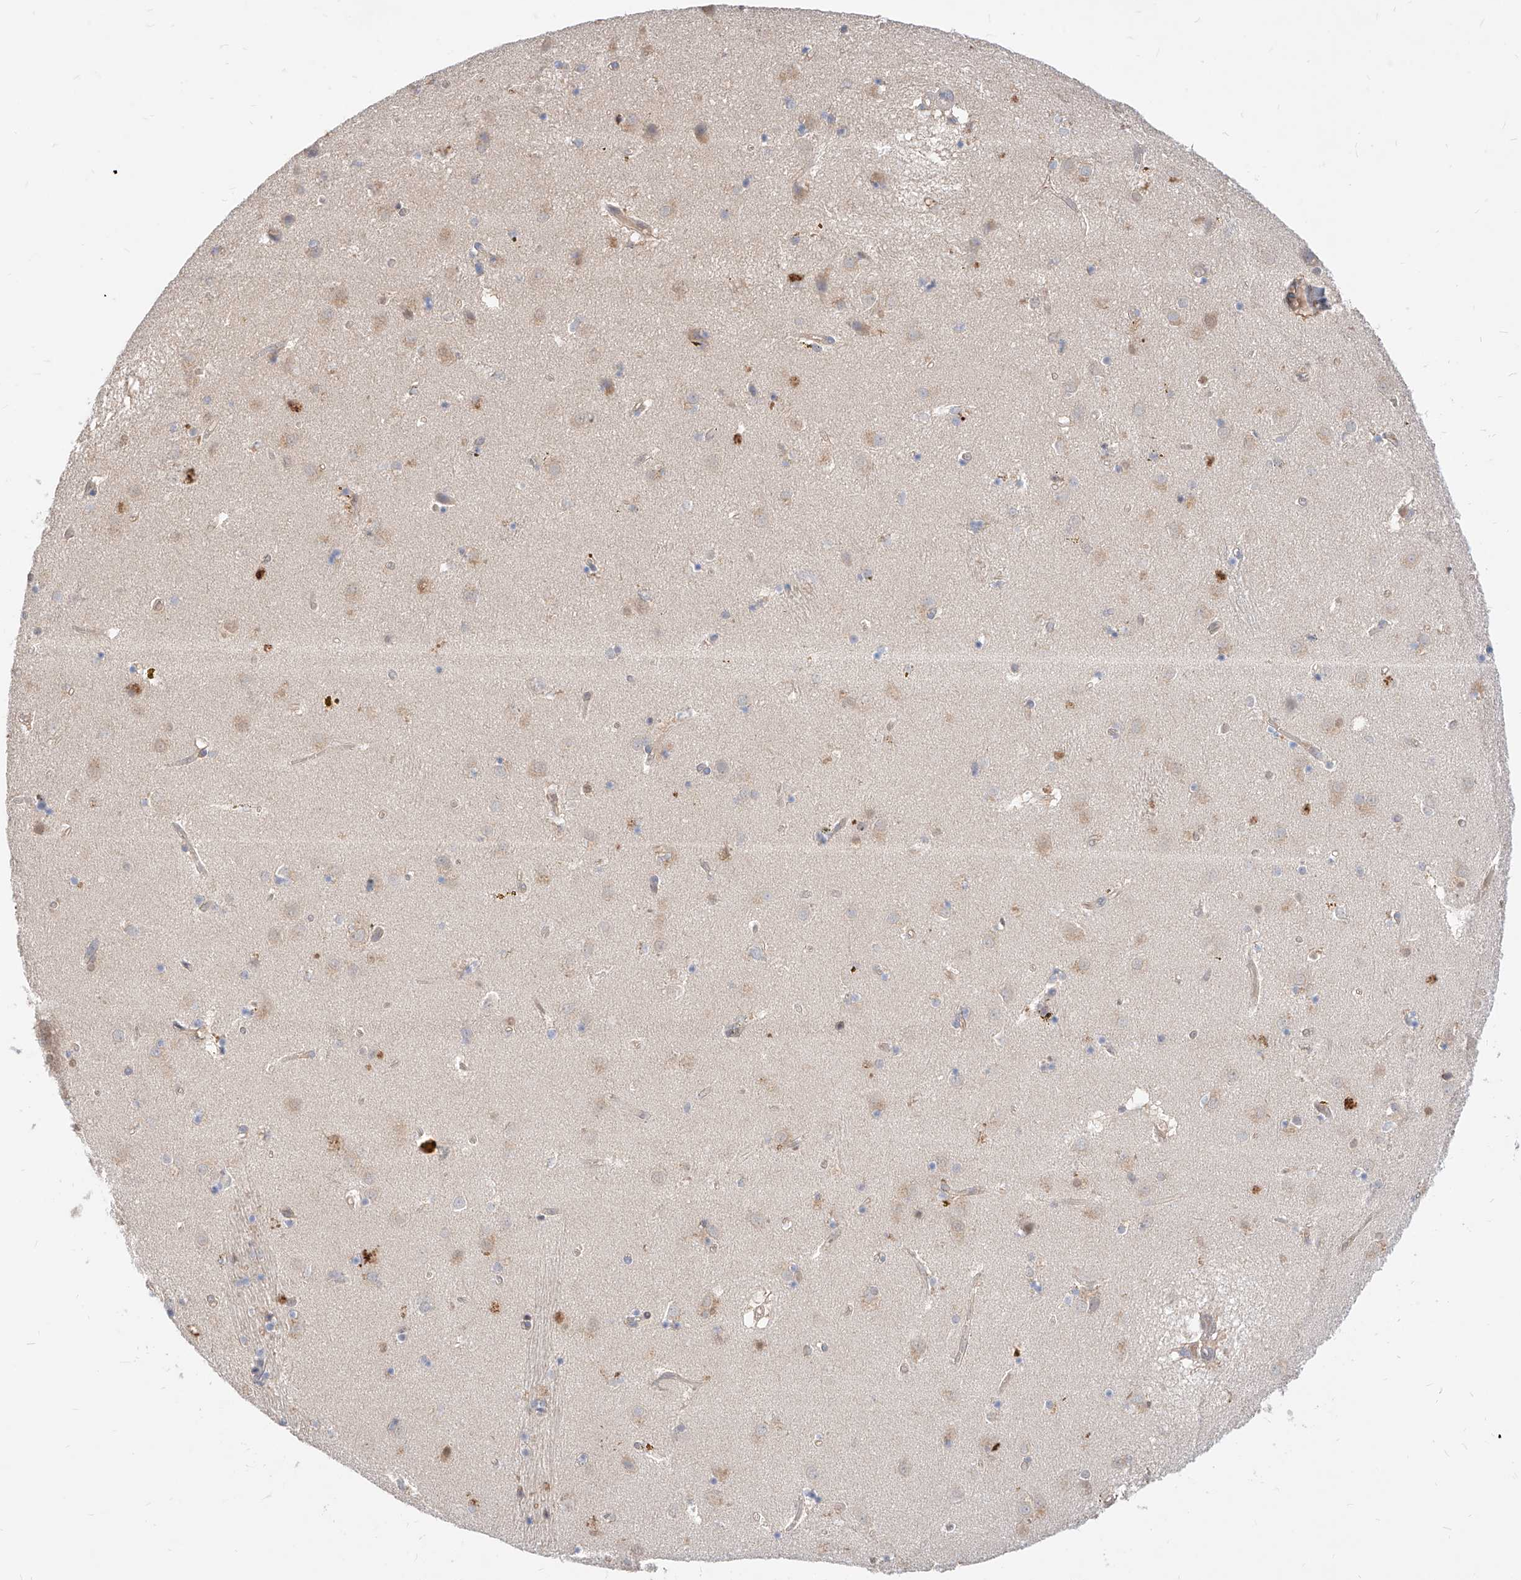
{"staining": {"intensity": "weak", "quantity": "<25%", "location": "cytoplasmic/membranous"}, "tissue": "caudate", "cell_type": "Glial cells", "image_type": "normal", "snomed": [{"axis": "morphology", "description": "Normal tissue, NOS"}, {"axis": "topography", "description": "Lateral ventricle wall"}], "caption": "Immunohistochemistry (IHC) of unremarkable human caudate reveals no staining in glial cells.", "gene": "TSNAX", "patient": {"sex": "male", "age": 70}}